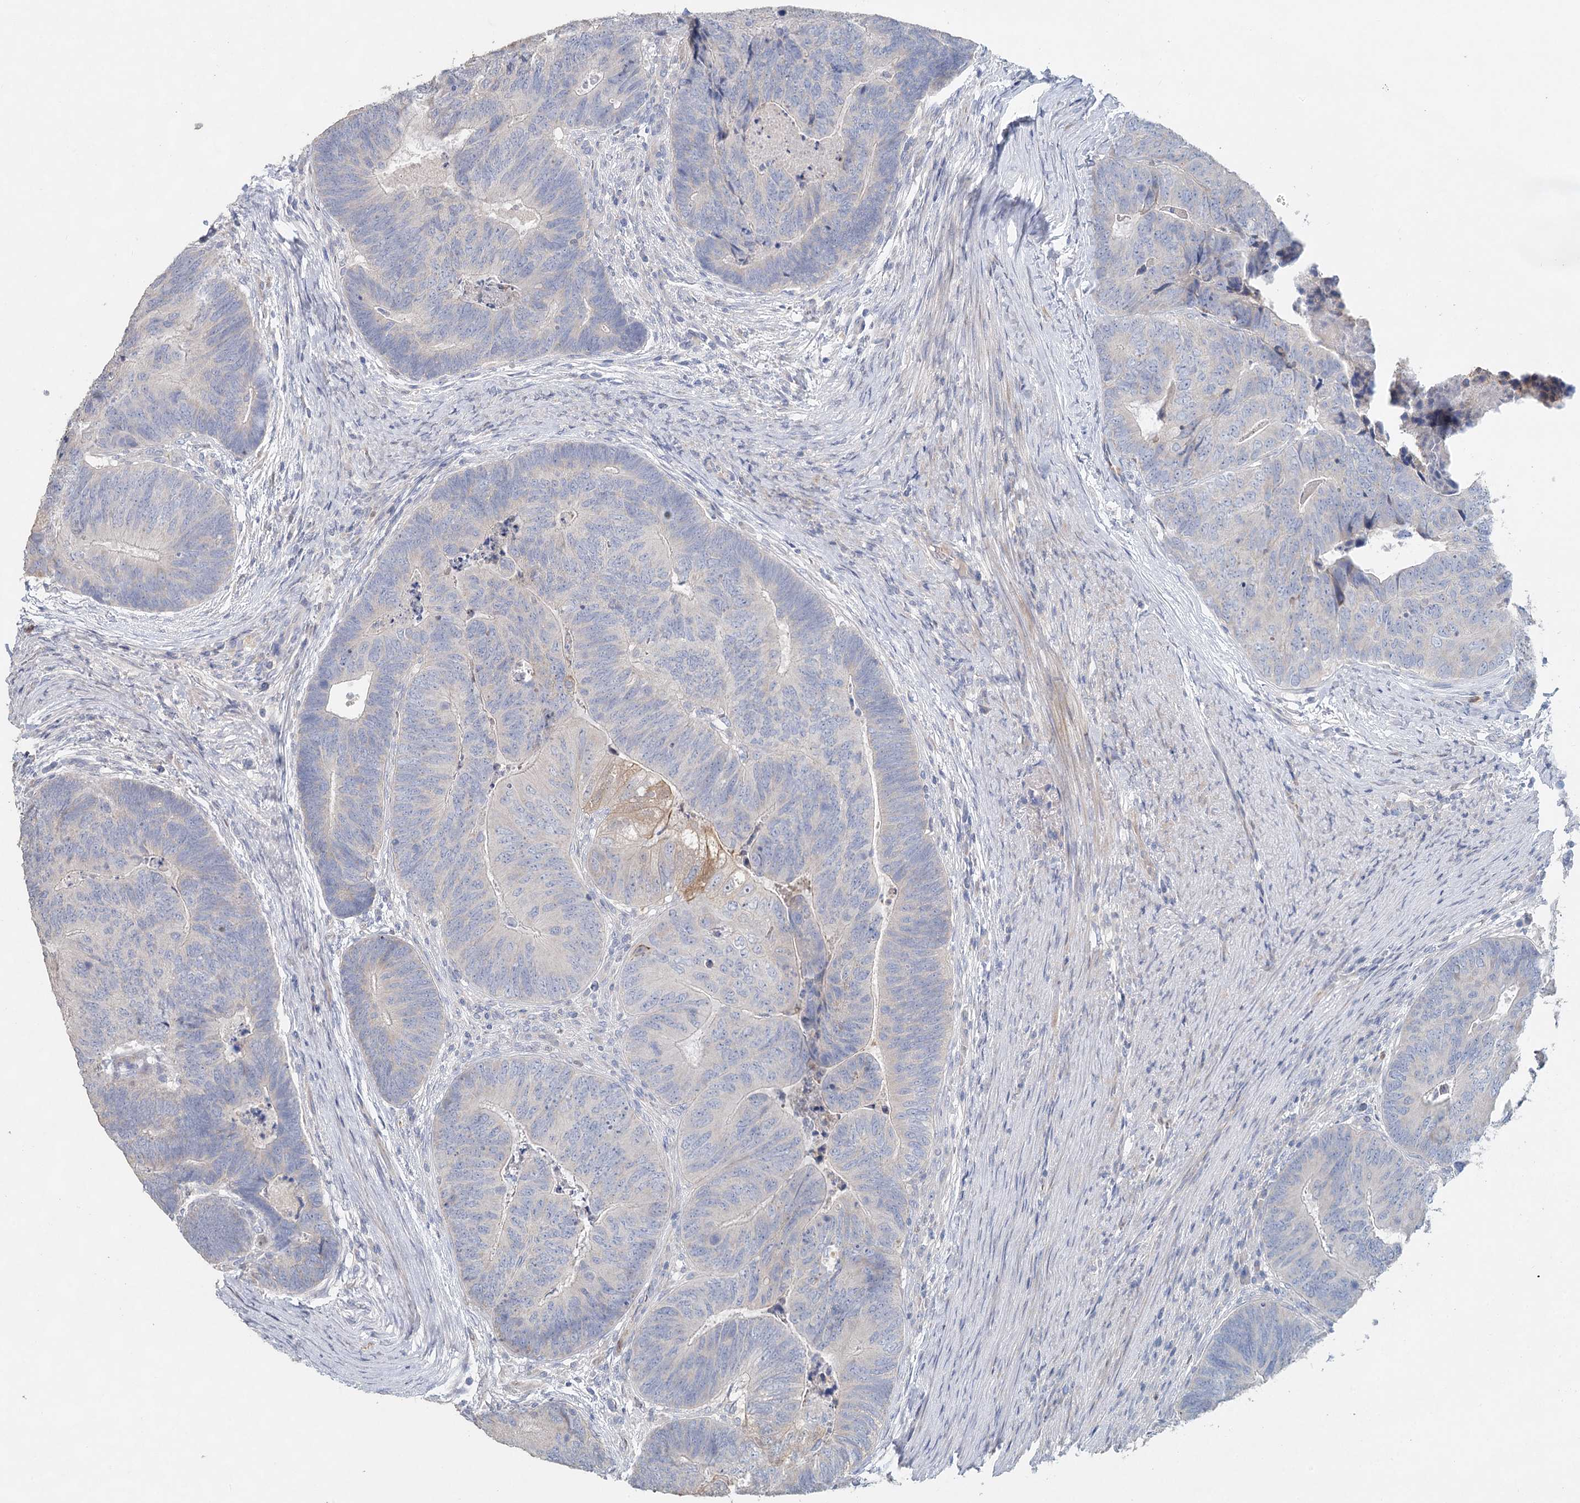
{"staining": {"intensity": "negative", "quantity": "none", "location": "none"}, "tissue": "colorectal cancer", "cell_type": "Tumor cells", "image_type": "cancer", "snomed": [{"axis": "morphology", "description": "Adenocarcinoma, NOS"}, {"axis": "topography", "description": "Colon"}], "caption": "DAB (3,3'-diaminobenzidine) immunohistochemical staining of human adenocarcinoma (colorectal) exhibits no significant staining in tumor cells.", "gene": "MYL6B", "patient": {"sex": "female", "age": 67}}